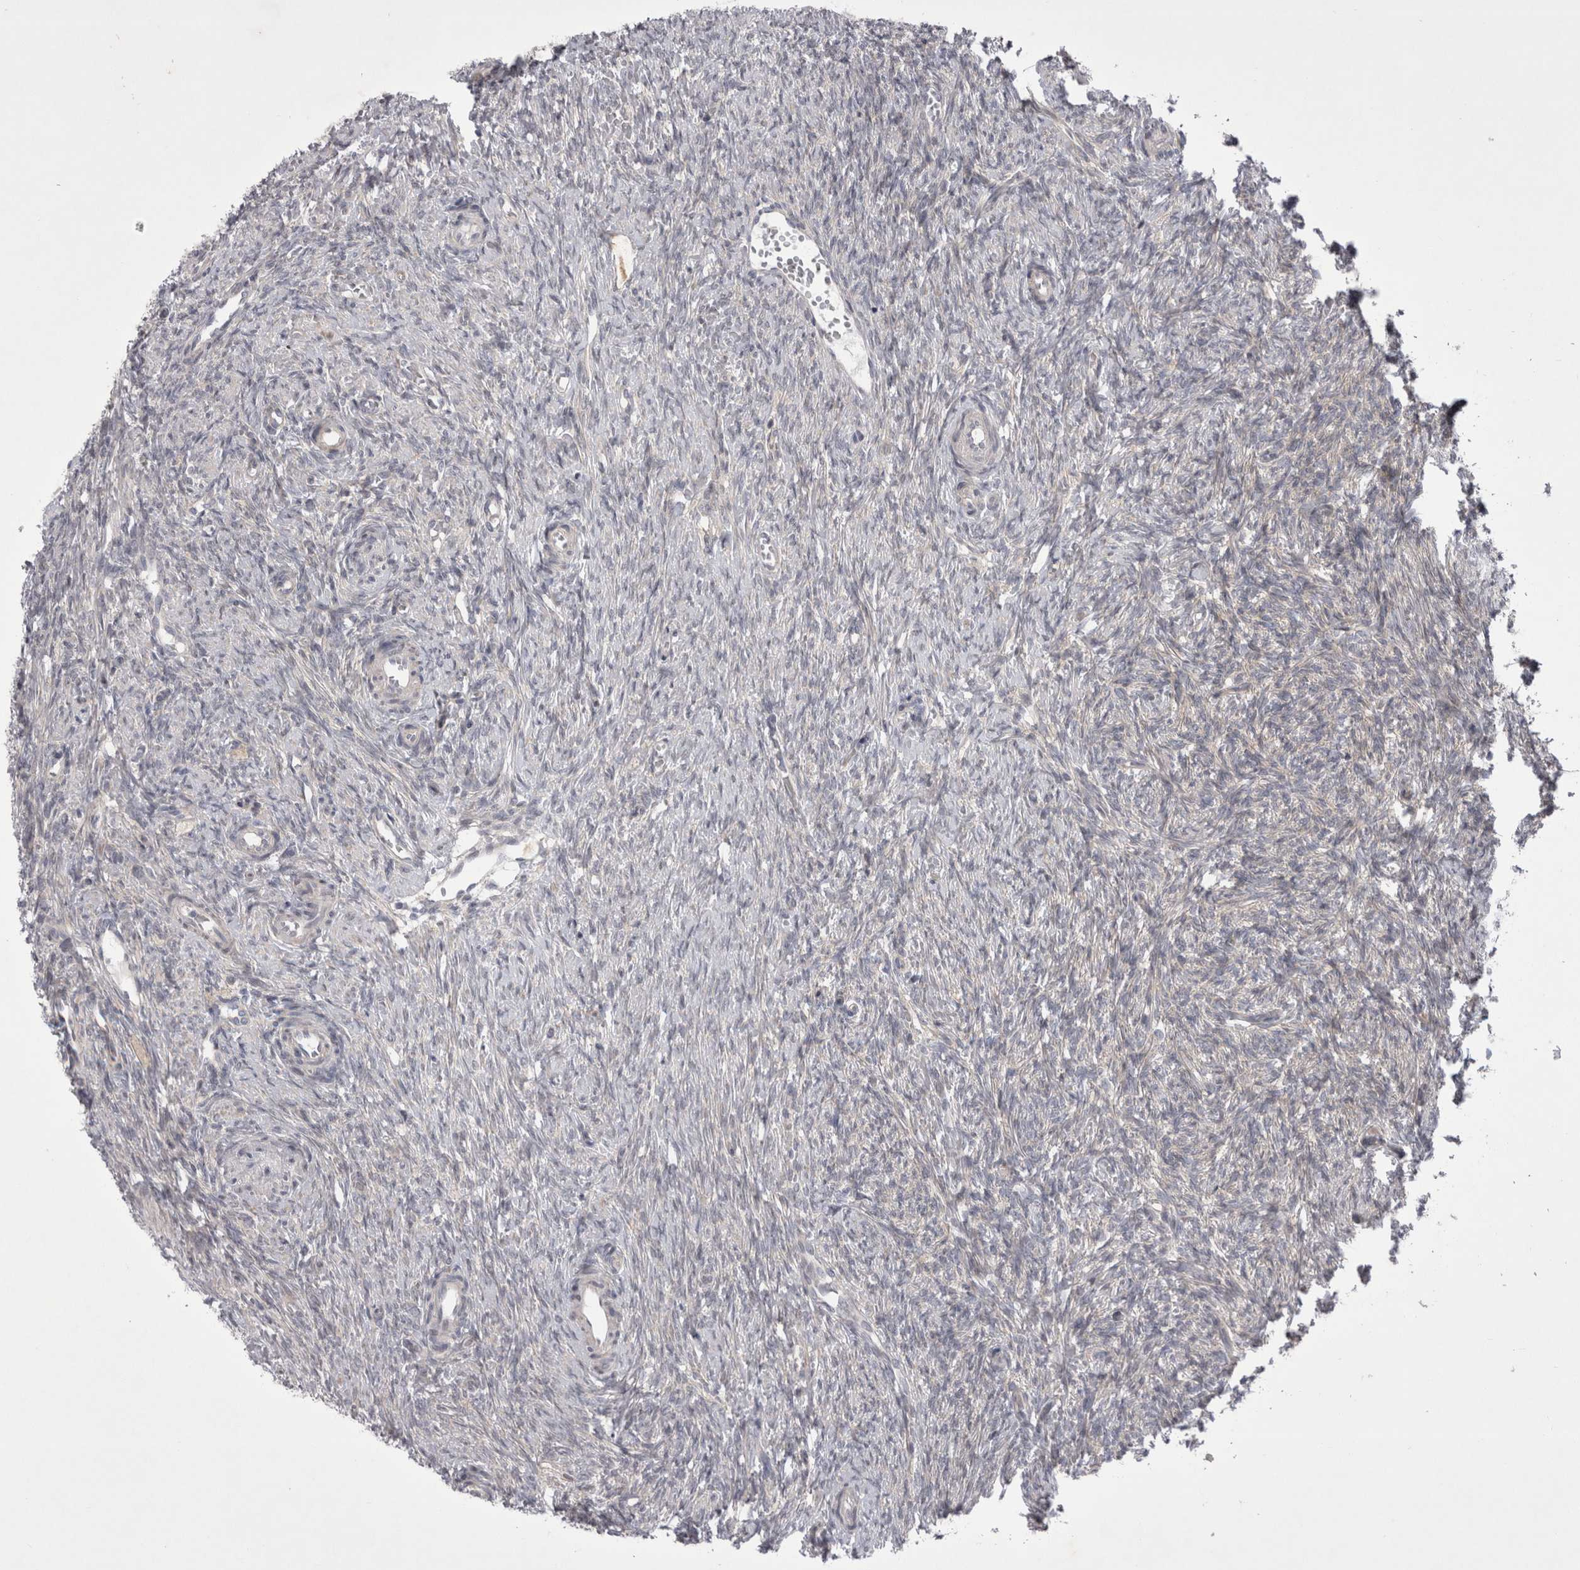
{"staining": {"intensity": "weak", "quantity": "<25%", "location": "cytoplasmic/membranous"}, "tissue": "ovary", "cell_type": "Follicle cells", "image_type": "normal", "snomed": [{"axis": "morphology", "description": "Normal tissue, NOS"}, {"axis": "topography", "description": "Ovary"}], "caption": "An IHC histopathology image of unremarkable ovary is shown. There is no staining in follicle cells of ovary.", "gene": "NENF", "patient": {"sex": "female", "age": 41}}